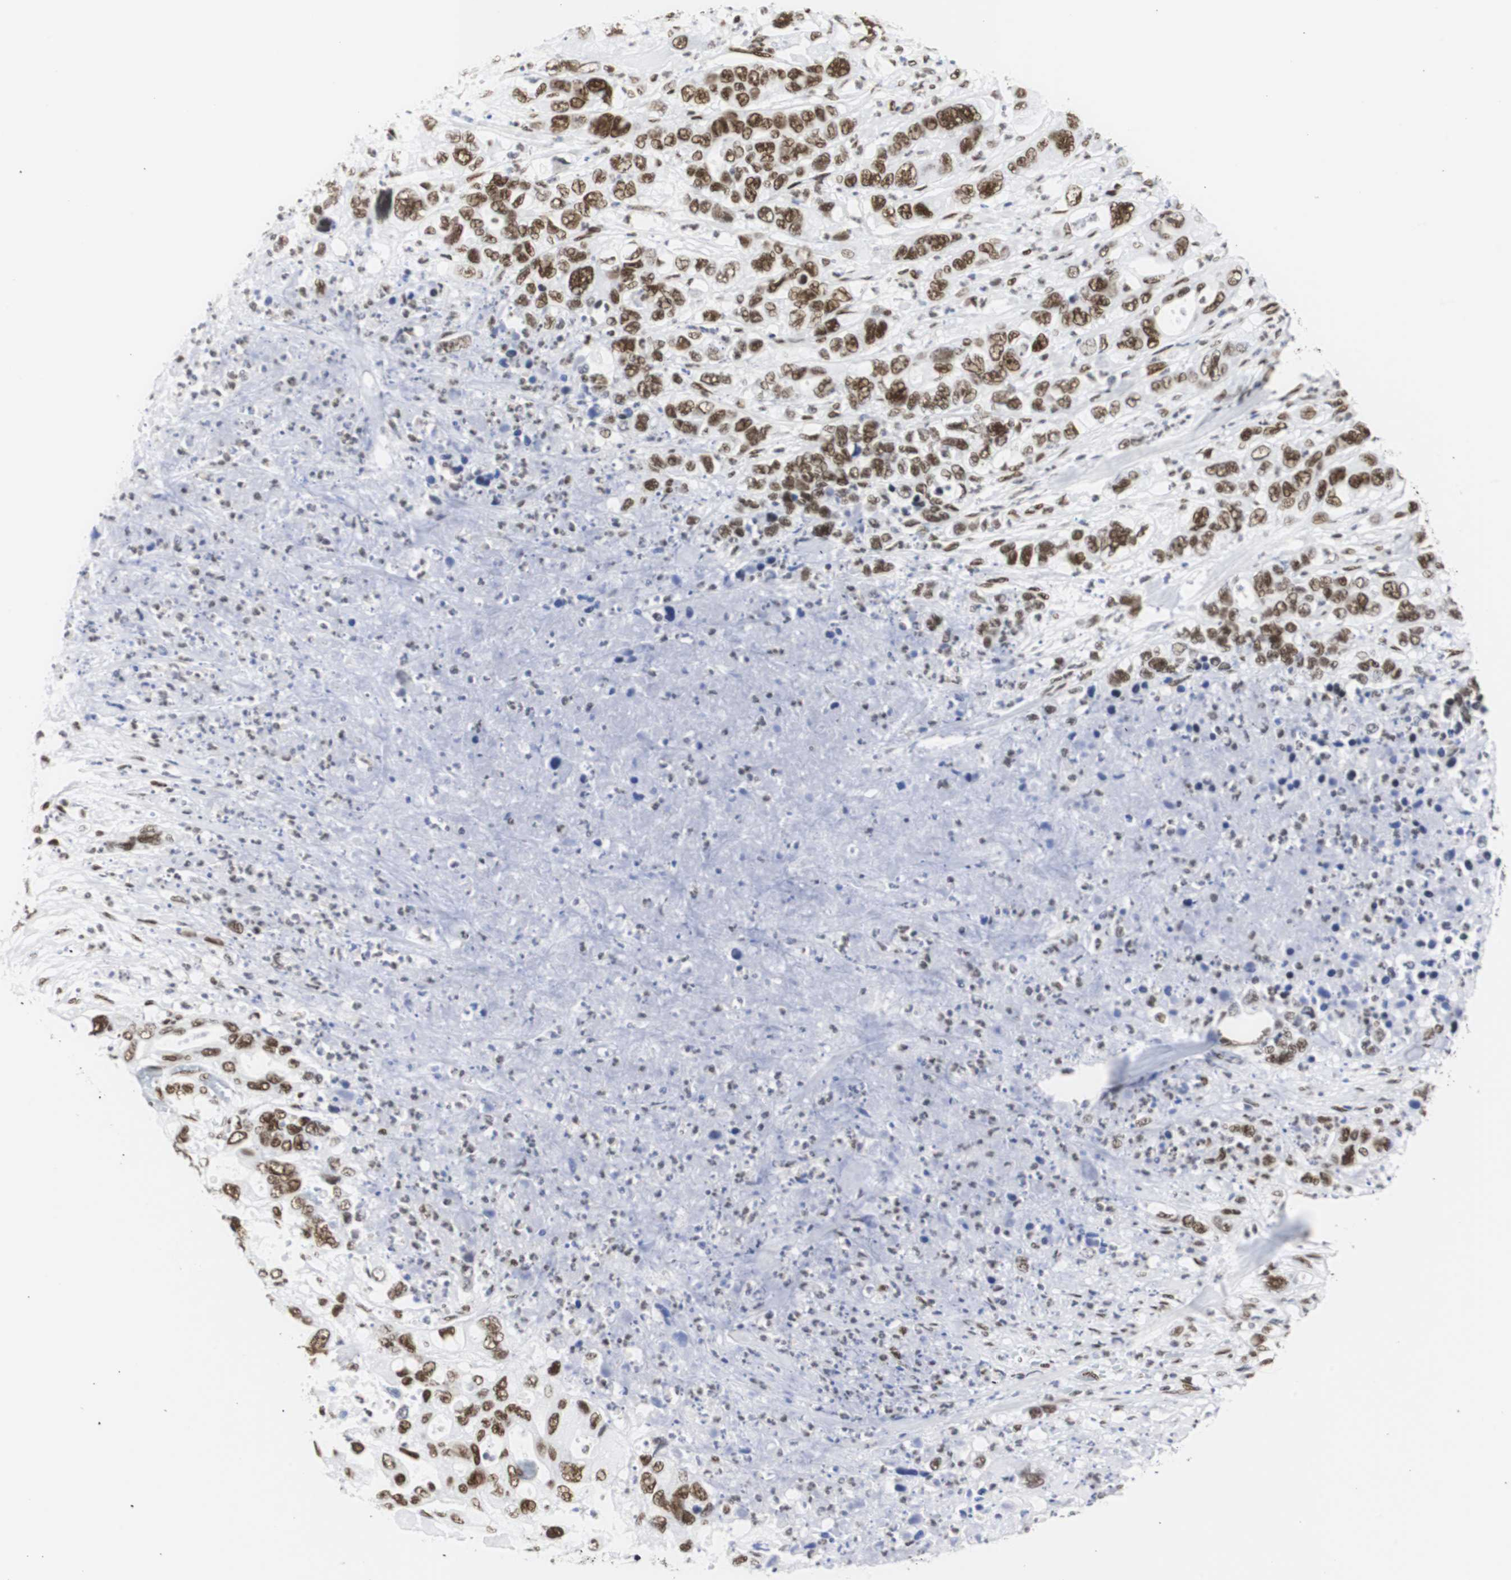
{"staining": {"intensity": "strong", "quantity": ">75%", "location": "nuclear"}, "tissue": "pancreatic cancer", "cell_type": "Tumor cells", "image_type": "cancer", "snomed": [{"axis": "morphology", "description": "Adenocarcinoma, NOS"}, {"axis": "topography", "description": "Pancreas"}], "caption": "The immunohistochemical stain highlights strong nuclear positivity in tumor cells of pancreatic cancer (adenocarcinoma) tissue.", "gene": "HNRNPH2", "patient": {"sex": "female", "age": 71}}